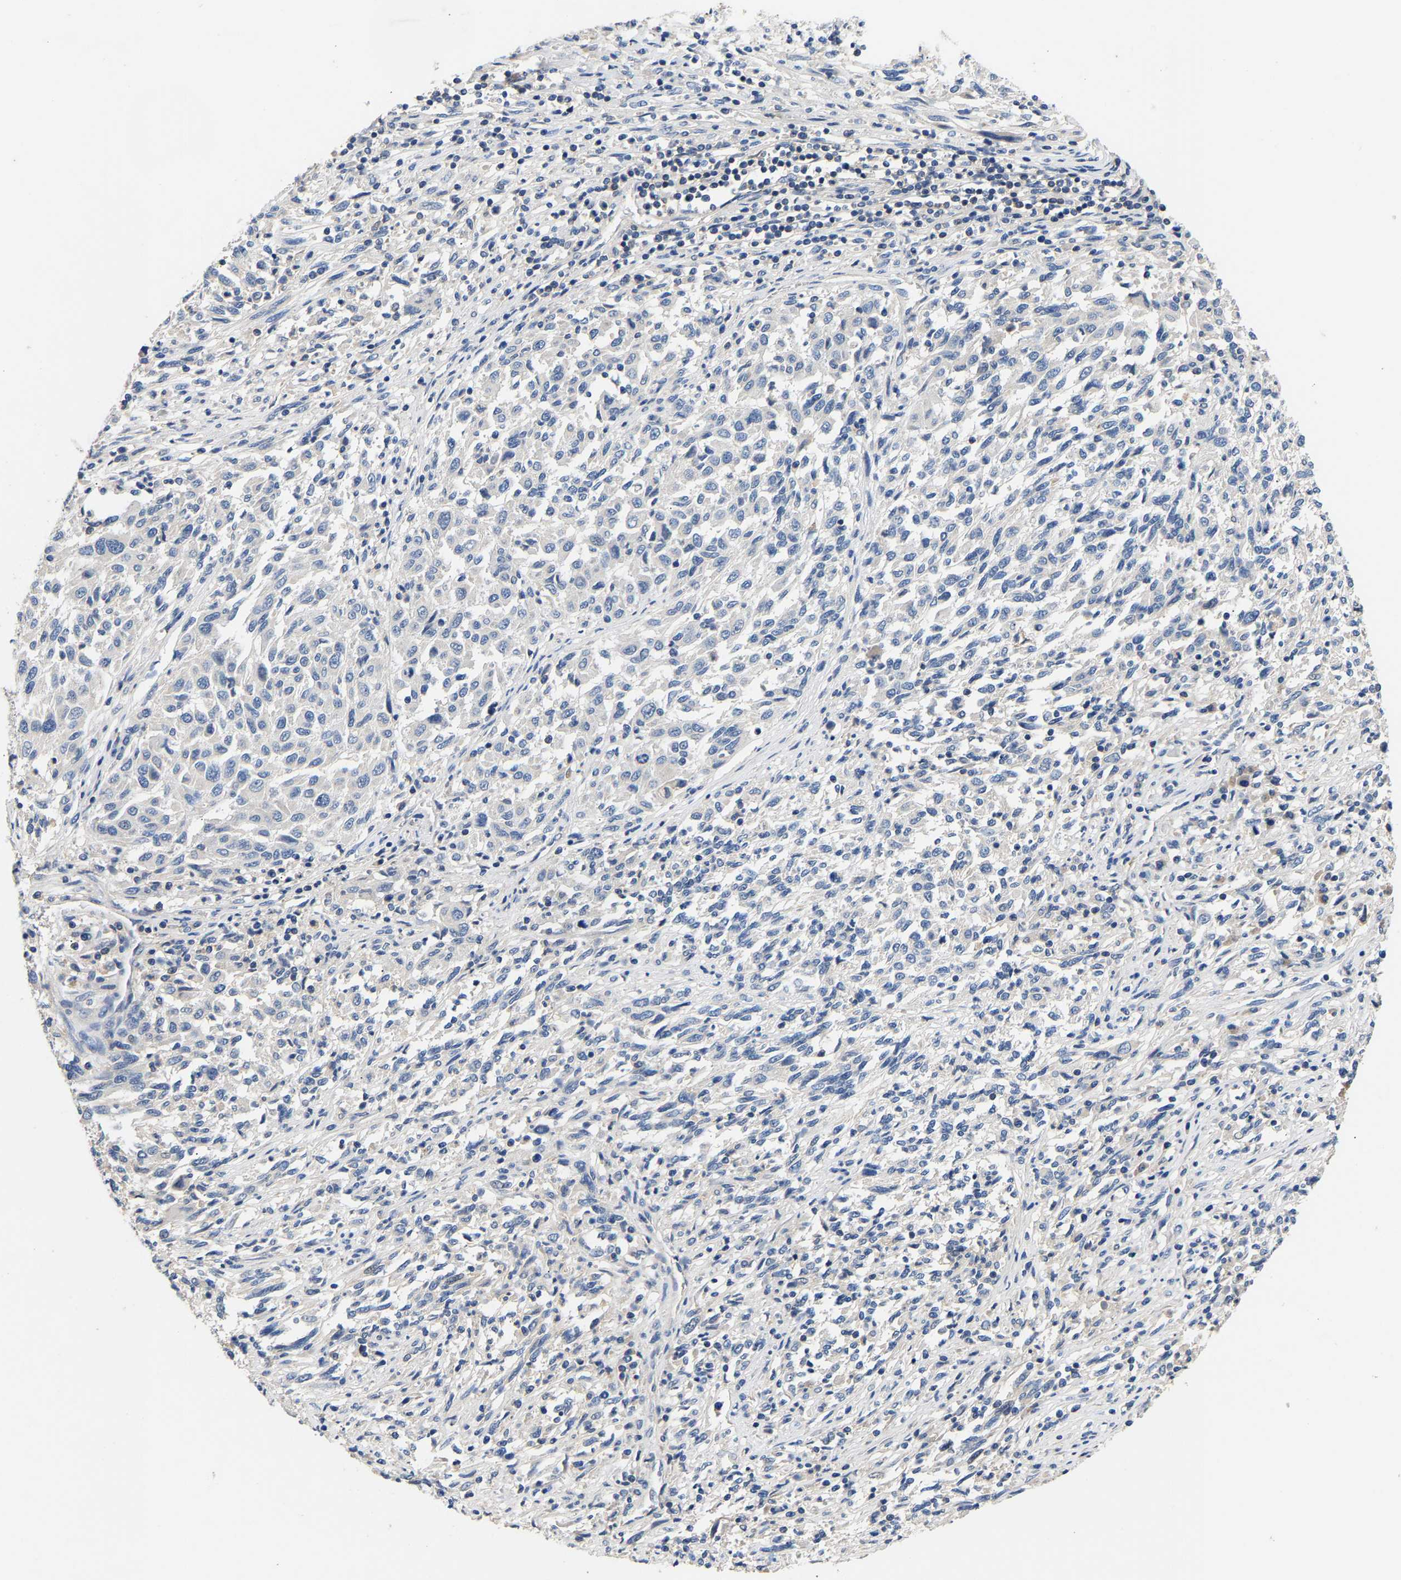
{"staining": {"intensity": "negative", "quantity": "none", "location": "none"}, "tissue": "melanoma", "cell_type": "Tumor cells", "image_type": "cancer", "snomed": [{"axis": "morphology", "description": "Malignant melanoma, Metastatic site"}, {"axis": "topography", "description": "Lymph node"}], "caption": "This image is of malignant melanoma (metastatic site) stained with immunohistochemistry (IHC) to label a protein in brown with the nuclei are counter-stained blue. There is no positivity in tumor cells.", "gene": "CCDC171", "patient": {"sex": "male", "age": 61}}